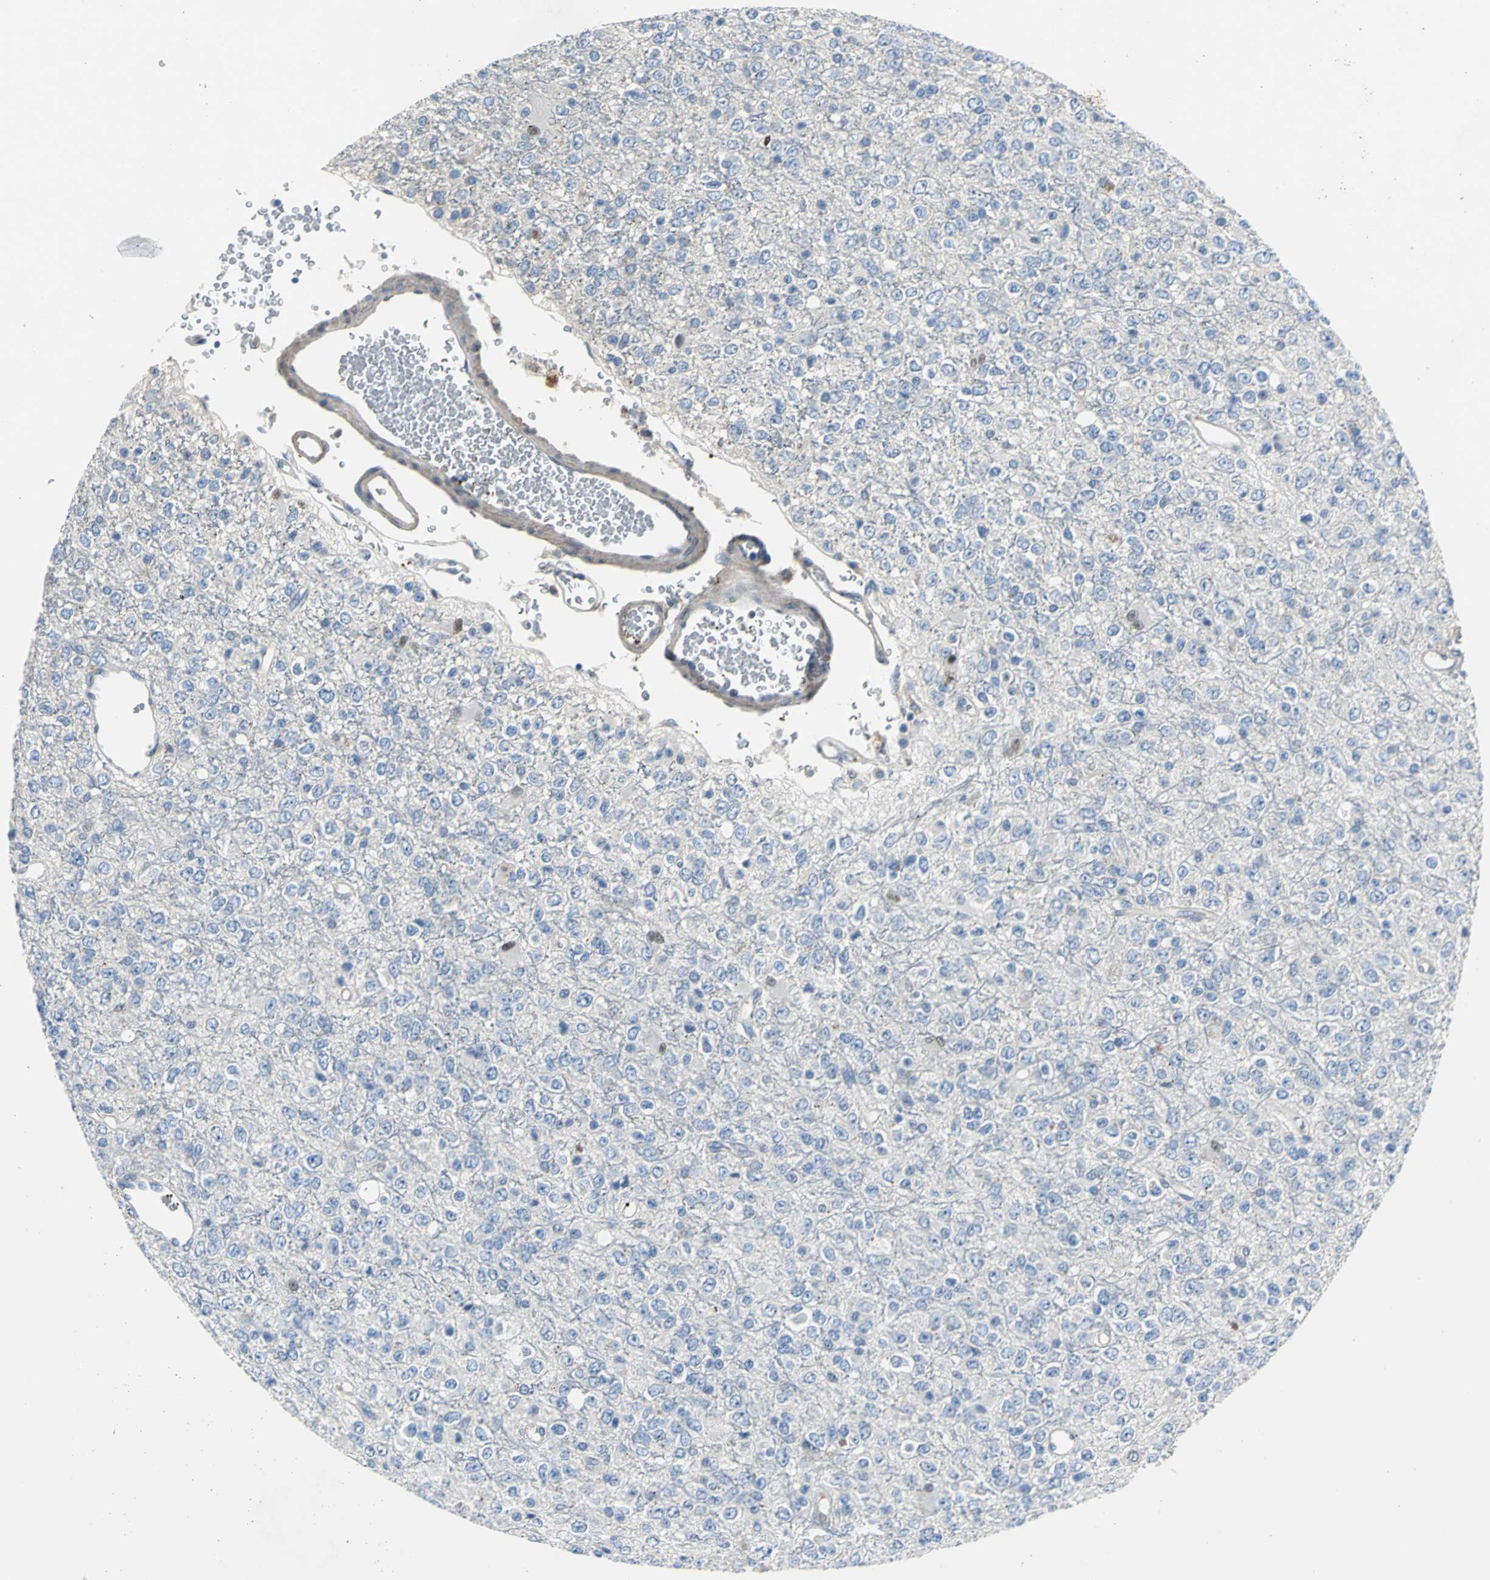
{"staining": {"intensity": "negative", "quantity": "none", "location": "none"}, "tissue": "glioma", "cell_type": "Tumor cells", "image_type": "cancer", "snomed": [{"axis": "morphology", "description": "Glioma, malignant, High grade"}, {"axis": "topography", "description": "pancreas cauda"}], "caption": "Histopathology image shows no protein expression in tumor cells of malignant high-grade glioma tissue. Nuclei are stained in blue.", "gene": "SELP", "patient": {"sex": "male", "age": 60}}